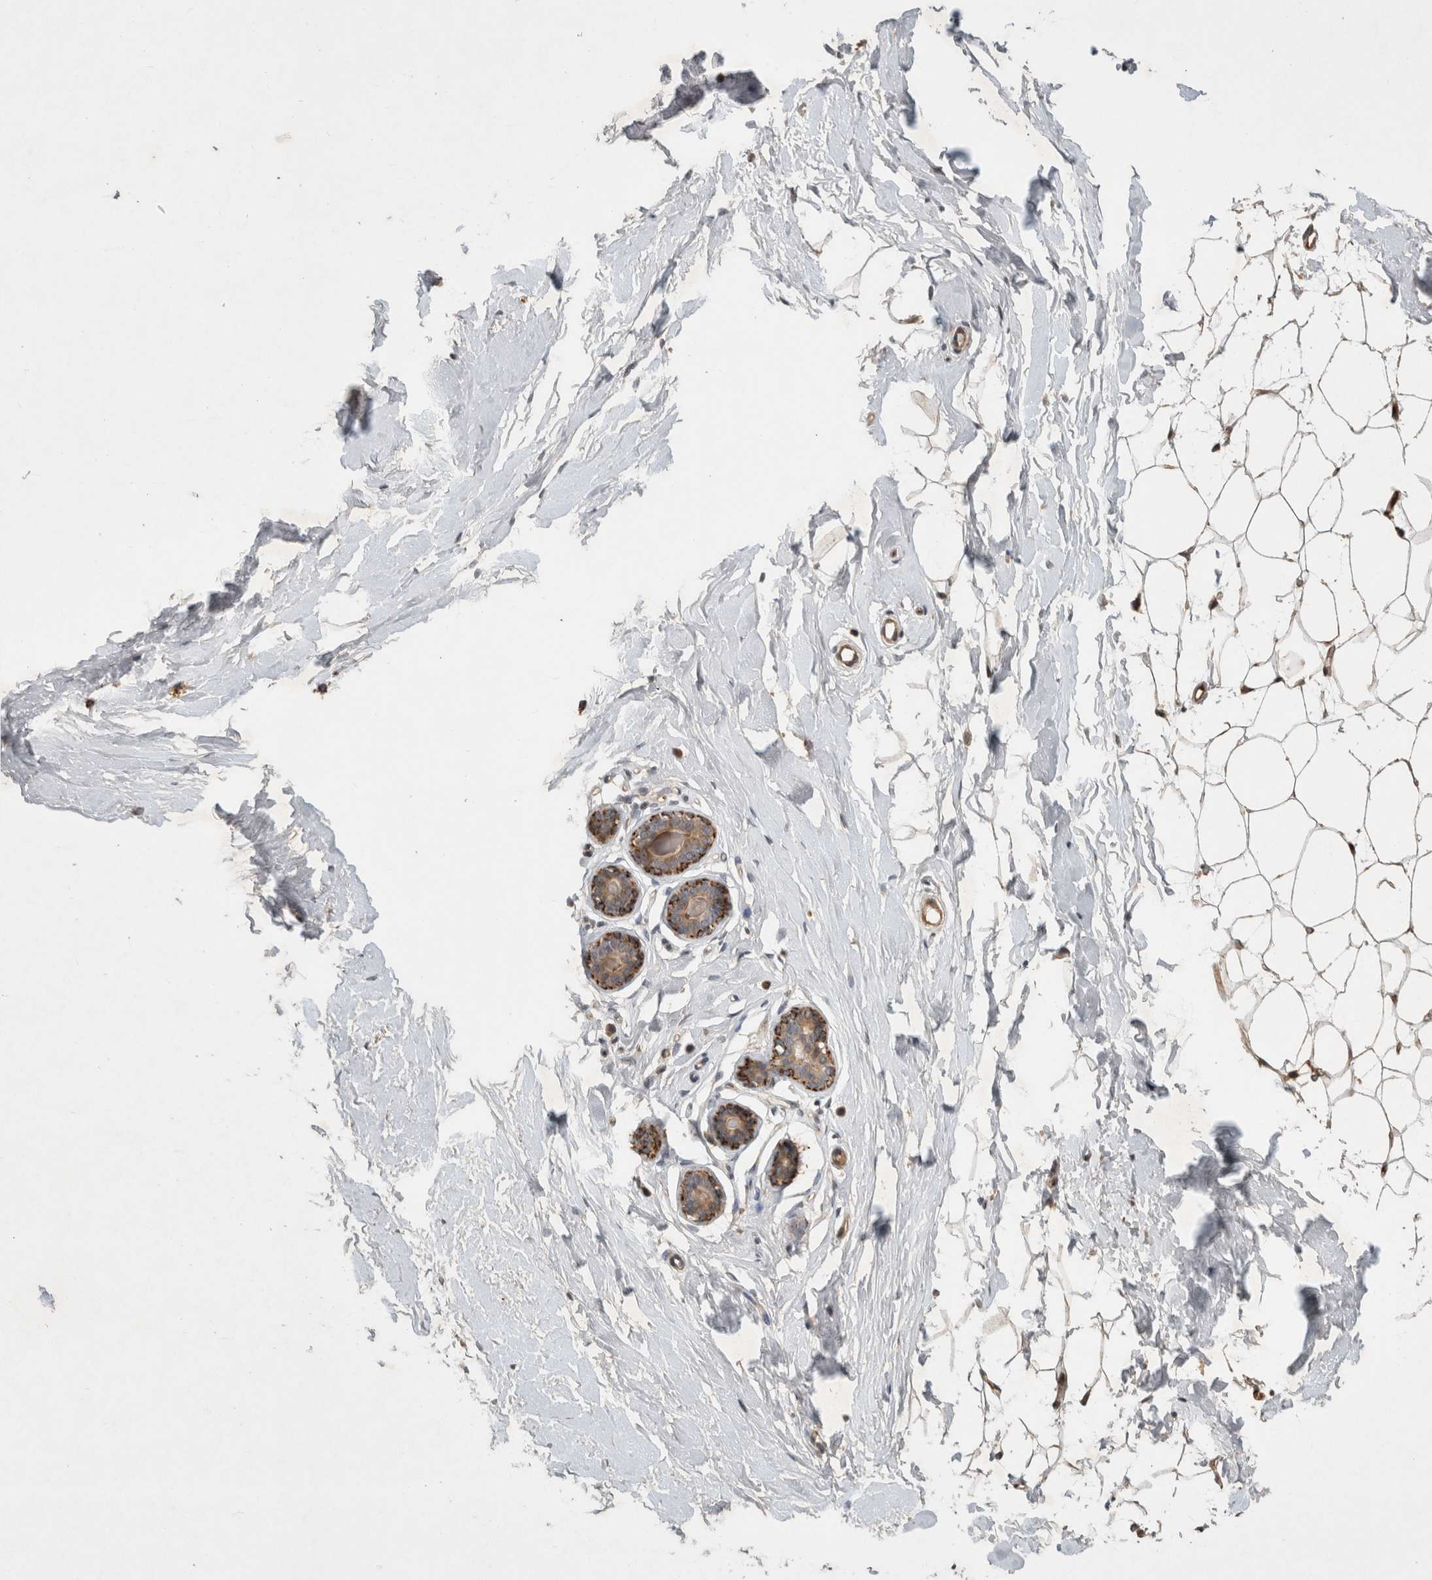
{"staining": {"intensity": "moderate", "quantity": ">75%", "location": "cytoplasmic/membranous"}, "tissue": "breast", "cell_type": "Adipocytes", "image_type": "normal", "snomed": [{"axis": "morphology", "description": "Normal tissue, NOS"}, {"axis": "topography", "description": "Breast"}], "caption": "High-magnification brightfield microscopy of benign breast stained with DAB (brown) and counterstained with hematoxylin (blue). adipocytes exhibit moderate cytoplasmic/membranous expression is seen in approximately>75% of cells.", "gene": "SERAC1", "patient": {"sex": "female", "age": 23}}